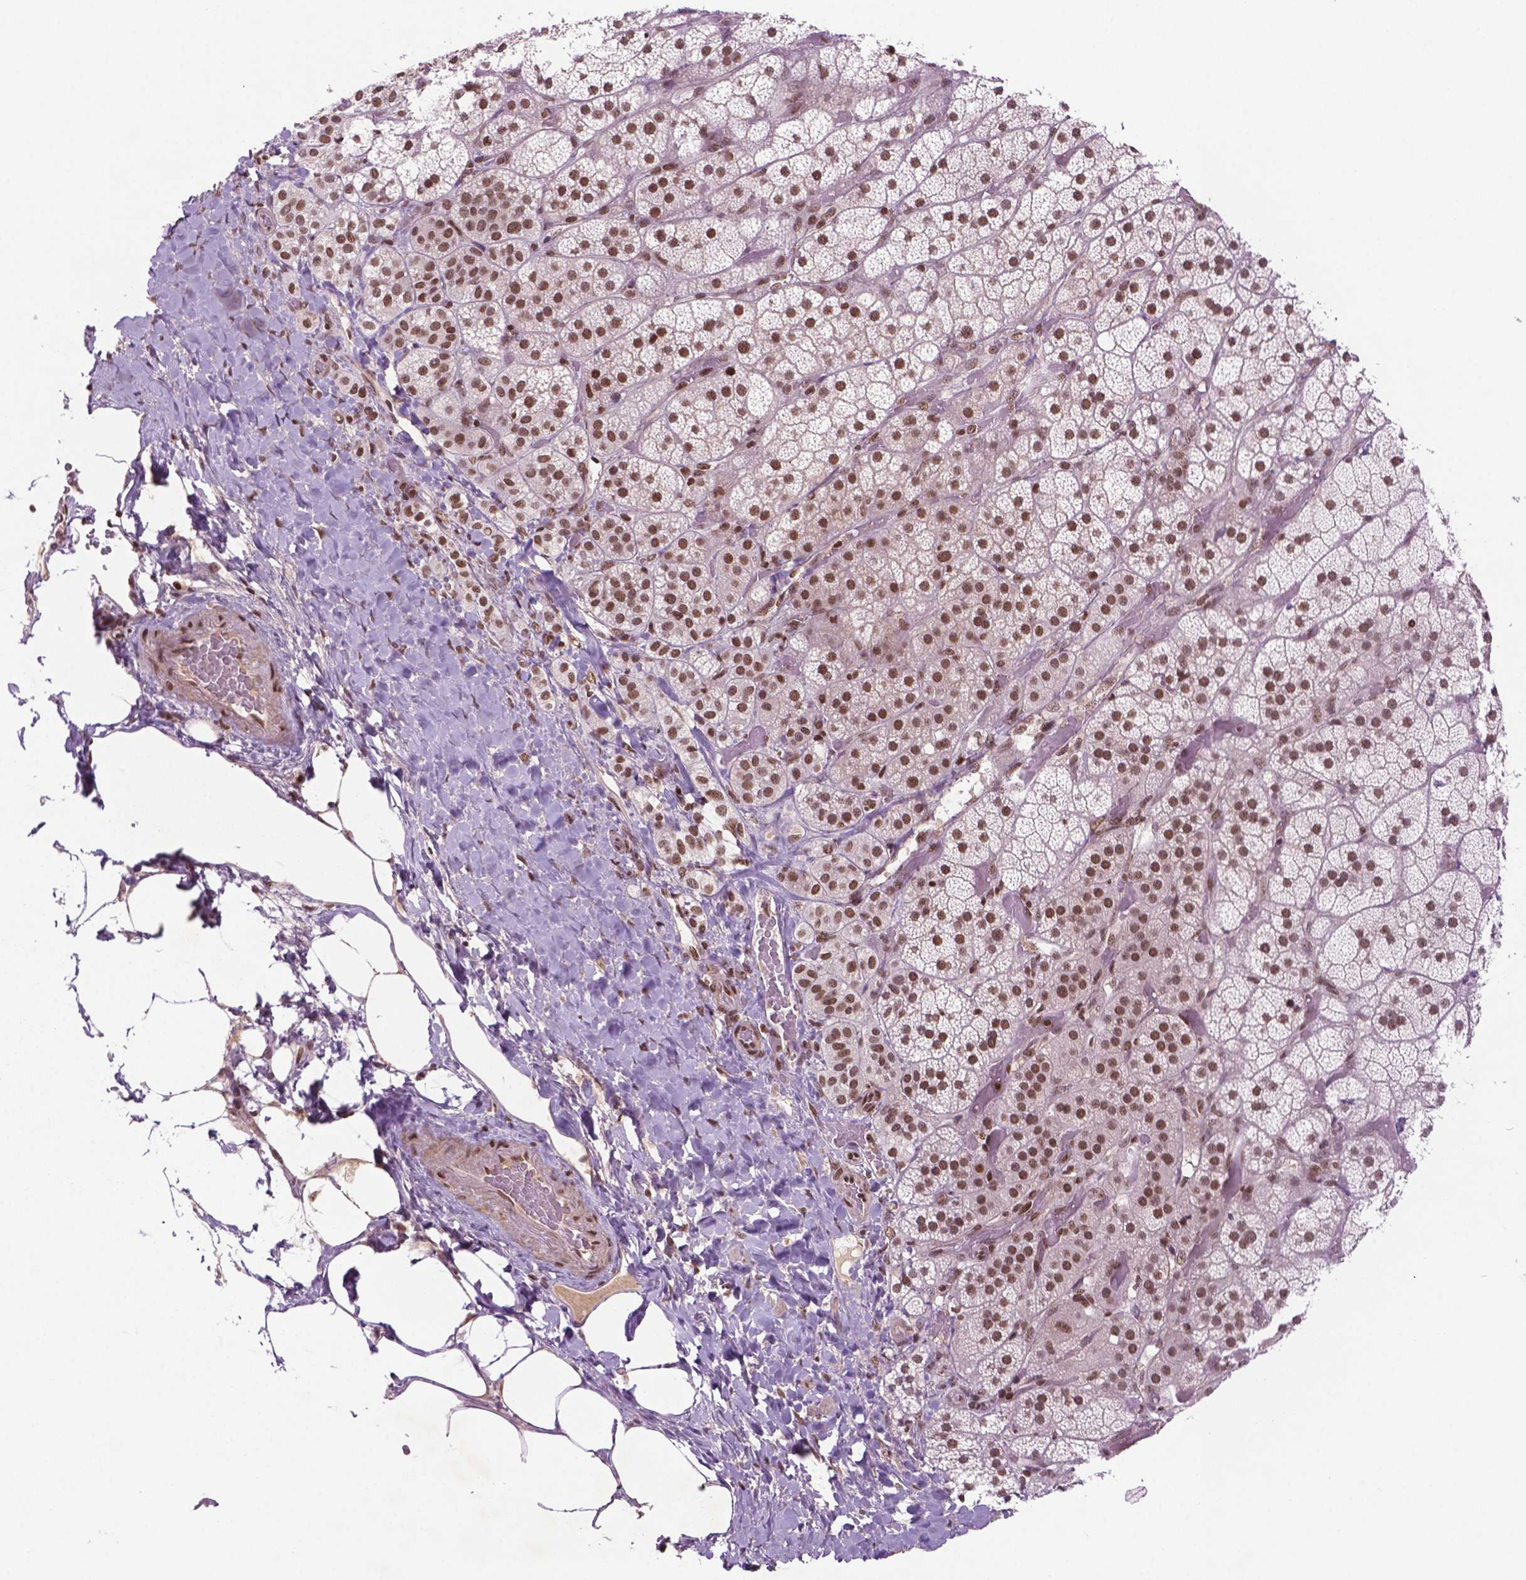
{"staining": {"intensity": "strong", "quantity": ">75%", "location": "nuclear"}, "tissue": "adrenal gland", "cell_type": "Glandular cells", "image_type": "normal", "snomed": [{"axis": "morphology", "description": "Normal tissue, NOS"}, {"axis": "topography", "description": "Adrenal gland"}], "caption": "Brown immunohistochemical staining in normal human adrenal gland exhibits strong nuclear positivity in approximately >75% of glandular cells. (IHC, brightfield microscopy, high magnification).", "gene": "SIRT6", "patient": {"sex": "male", "age": 57}}